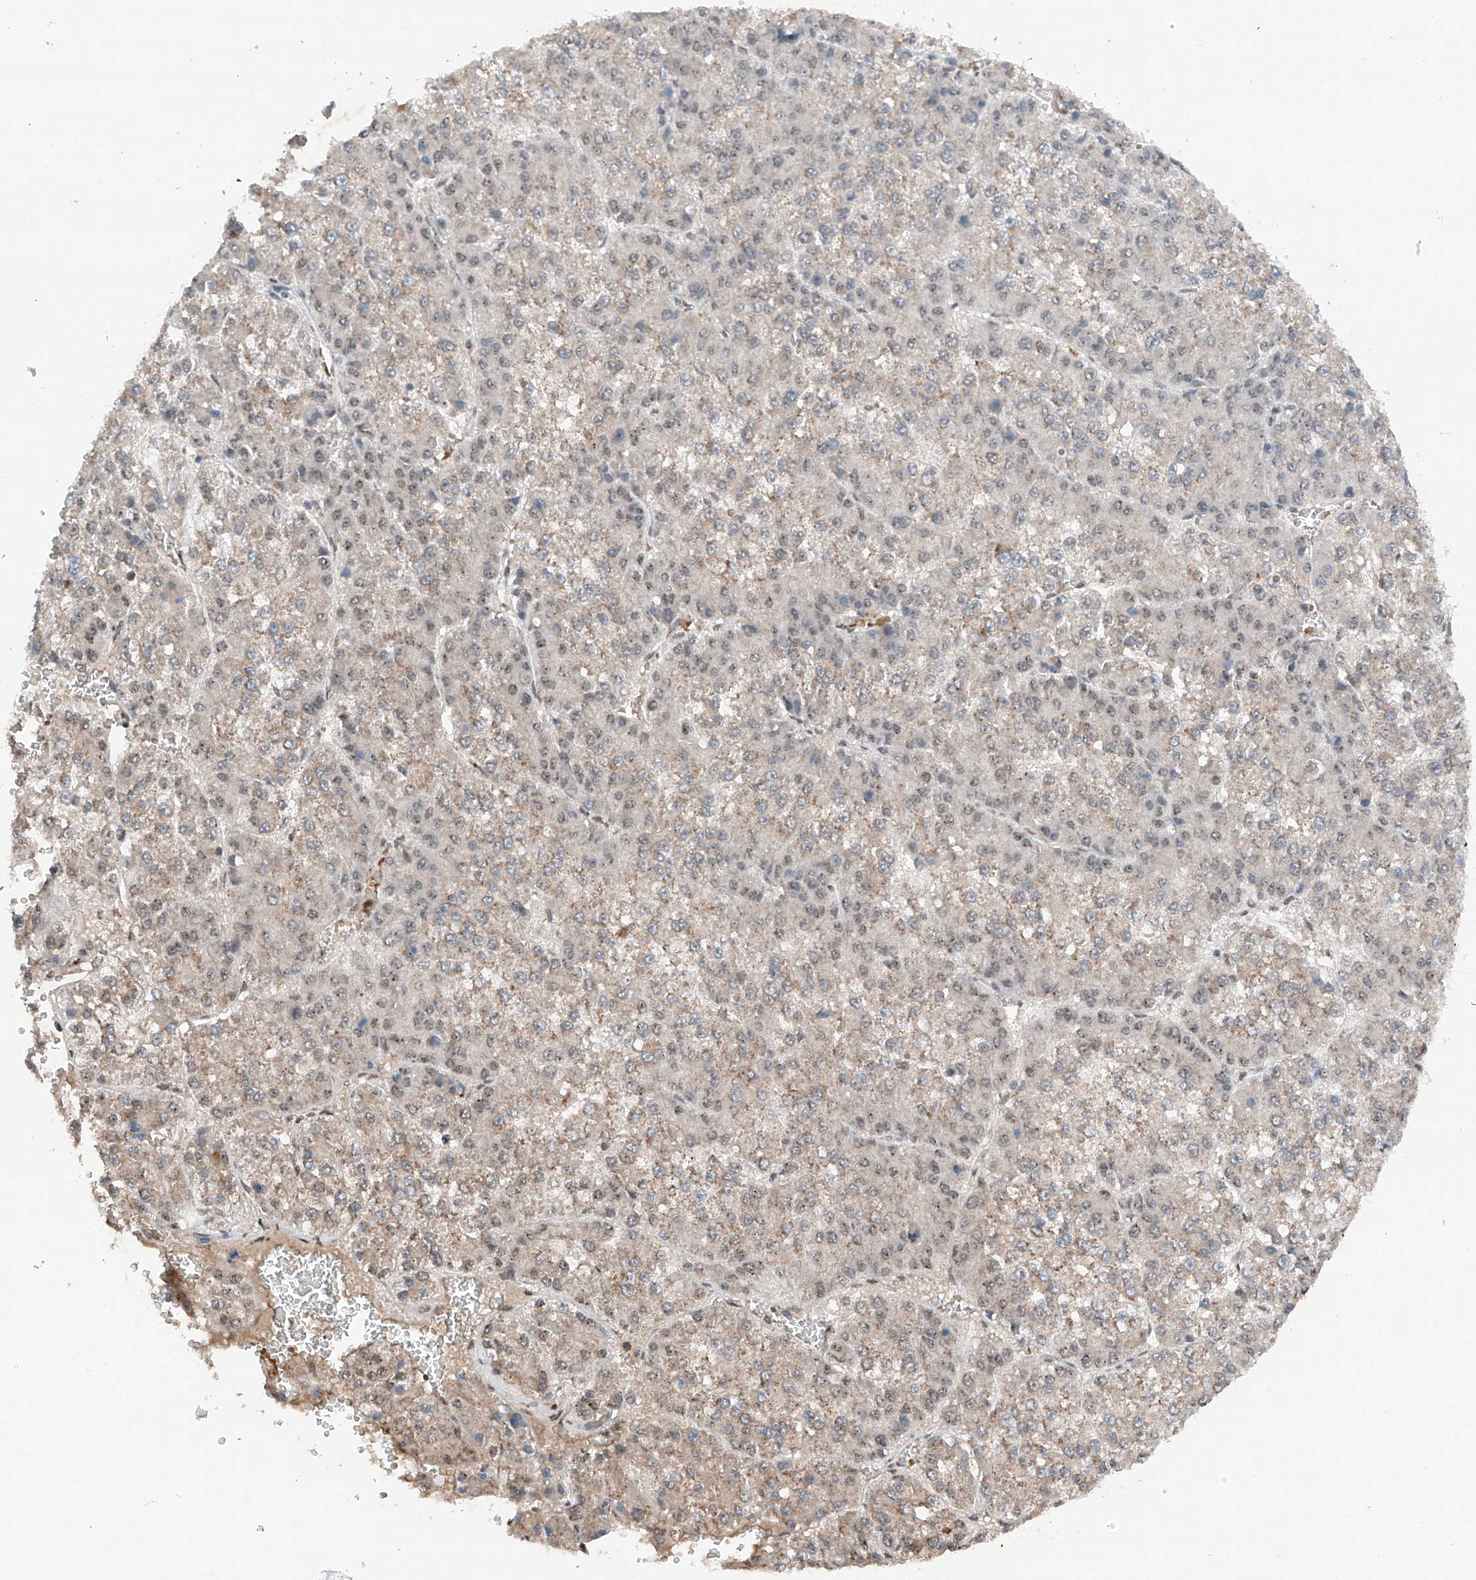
{"staining": {"intensity": "weak", "quantity": "25%-75%", "location": "cytoplasmic/membranous,nuclear"}, "tissue": "liver cancer", "cell_type": "Tumor cells", "image_type": "cancer", "snomed": [{"axis": "morphology", "description": "Carcinoma, Hepatocellular, NOS"}, {"axis": "topography", "description": "Liver"}], "caption": "About 25%-75% of tumor cells in hepatocellular carcinoma (liver) exhibit weak cytoplasmic/membranous and nuclear protein staining as visualized by brown immunohistochemical staining.", "gene": "TBX4", "patient": {"sex": "female", "age": 73}}